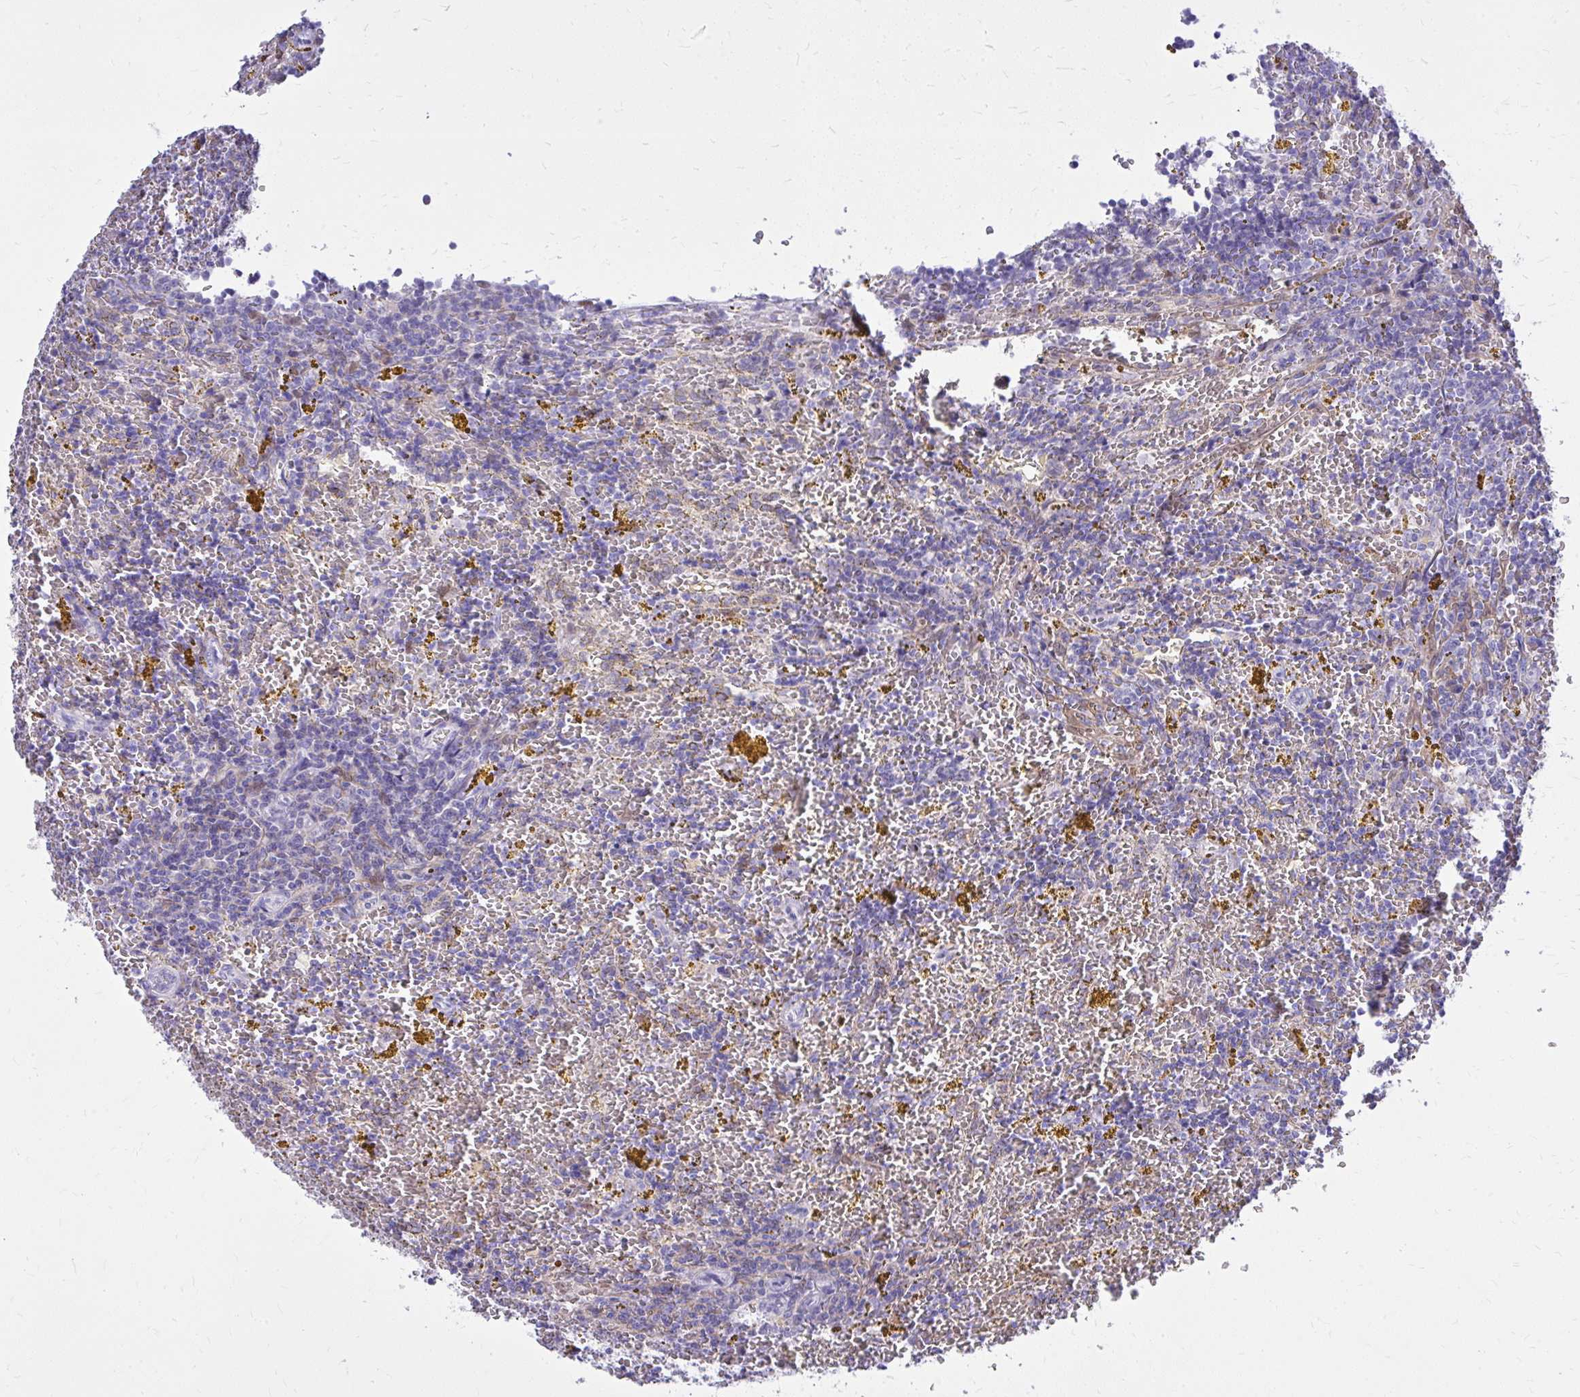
{"staining": {"intensity": "negative", "quantity": "none", "location": "none"}, "tissue": "lymphoma", "cell_type": "Tumor cells", "image_type": "cancer", "snomed": [{"axis": "morphology", "description": "Malignant lymphoma, non-Hodgkin's type, Low grade"}, {"axis": "topography", "description": "Spleen"}, {"axis": "topography", "description": "Lymph node"}], "caption": "This is an immunohistochemistry histopathology image of low-grade malignant lymphoma, non-Hodgkin's type. There is no staining in tumor cells.", "gene": "NNMT", "patient": {"sex": "female", "age": 66}}